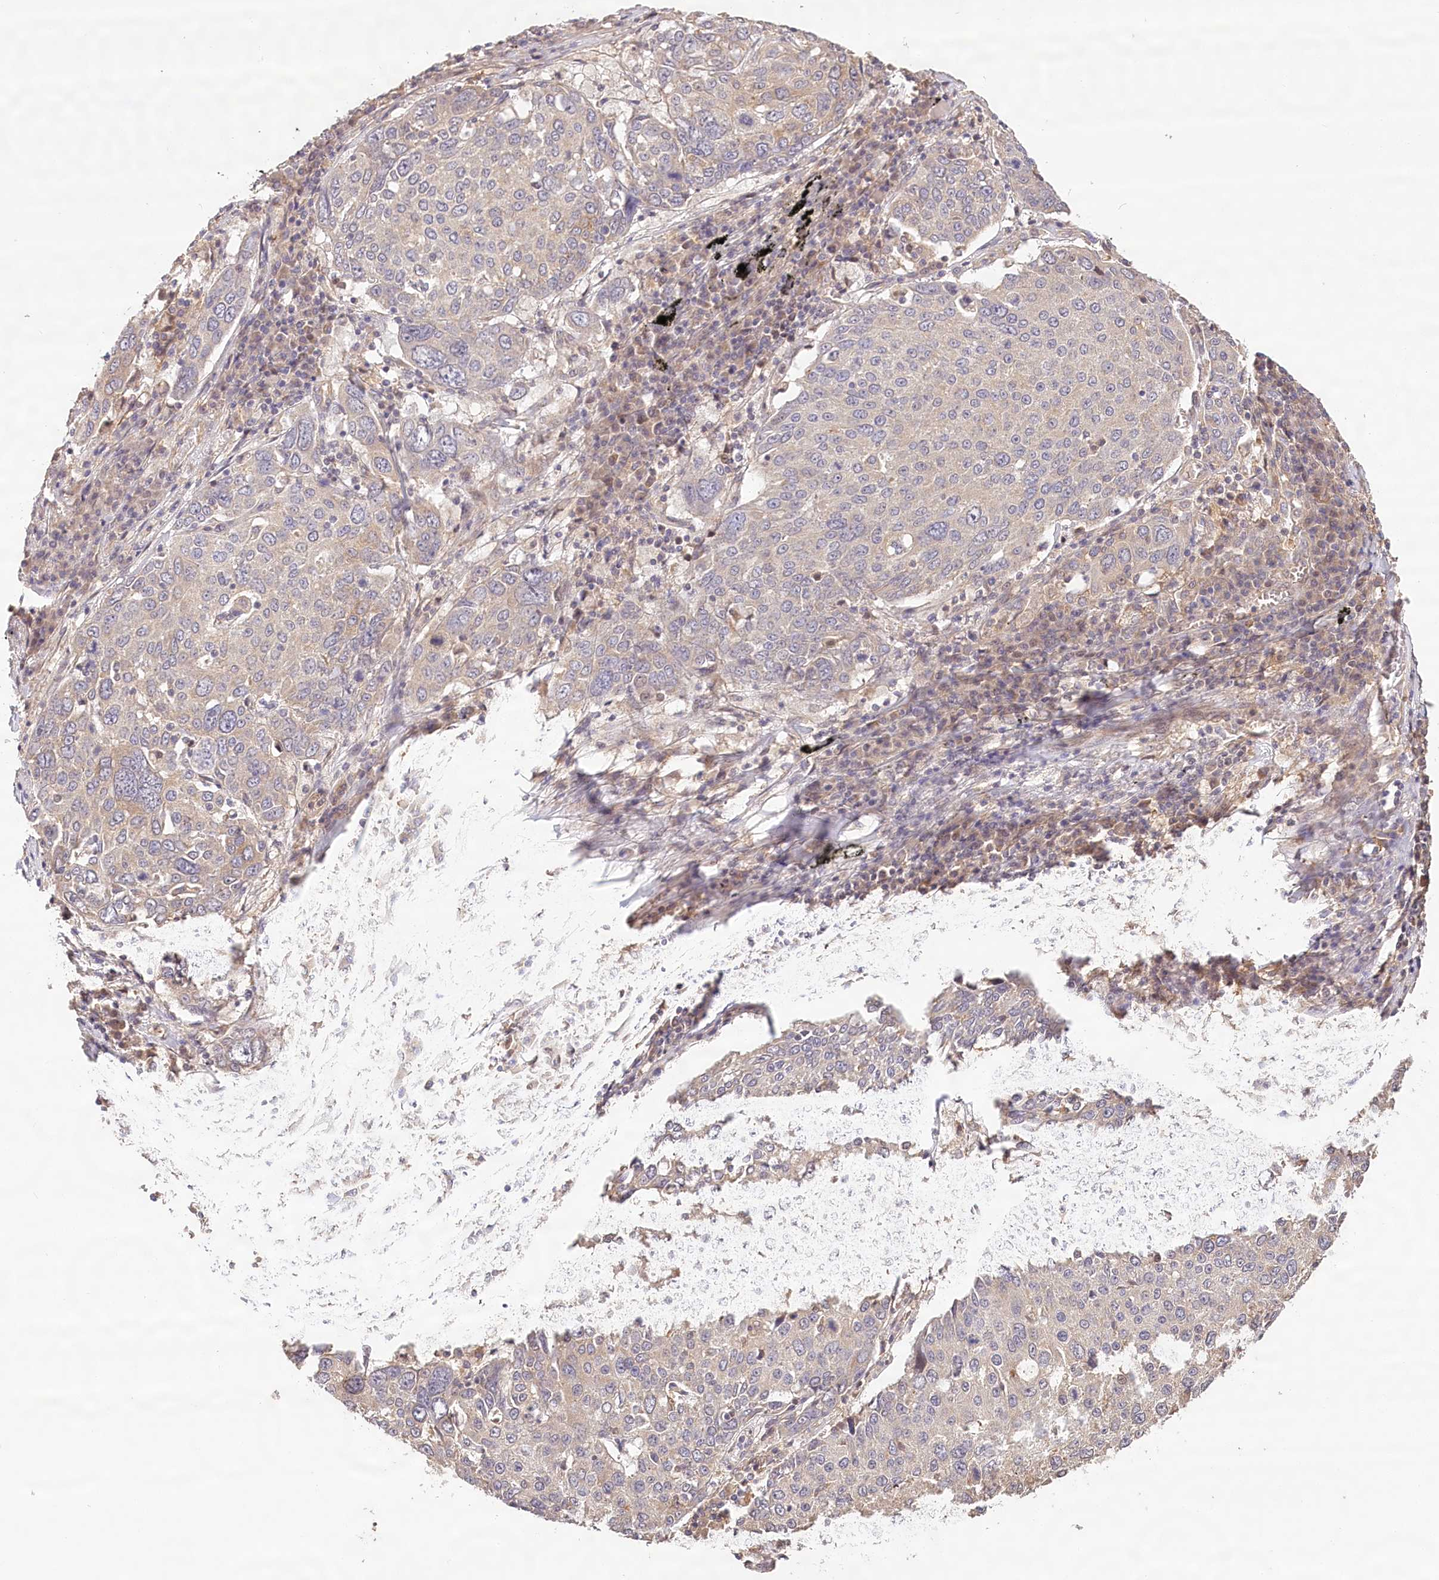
{"staining": {"intensity": "moderate", "quantity": "<25%", "location": "cytoplasmic/membranous"}, "tissue": "lung cancer", "cell_type": "Tumor cells", "image_type": "cancer", "snomed": [{"axis": "morphology", "description": "Squamous cell carcinoma, NOS"}, {"axis": "topography", "description": "Lung"}], "caption": "This micrograph exhibits IHC staining of human lung cancer, with low moderate cytoplasmic/membranous staining in approximately <25% of tumor cells.", "gene": "LSS", "patient": {"sex": "male", "age": 65}}